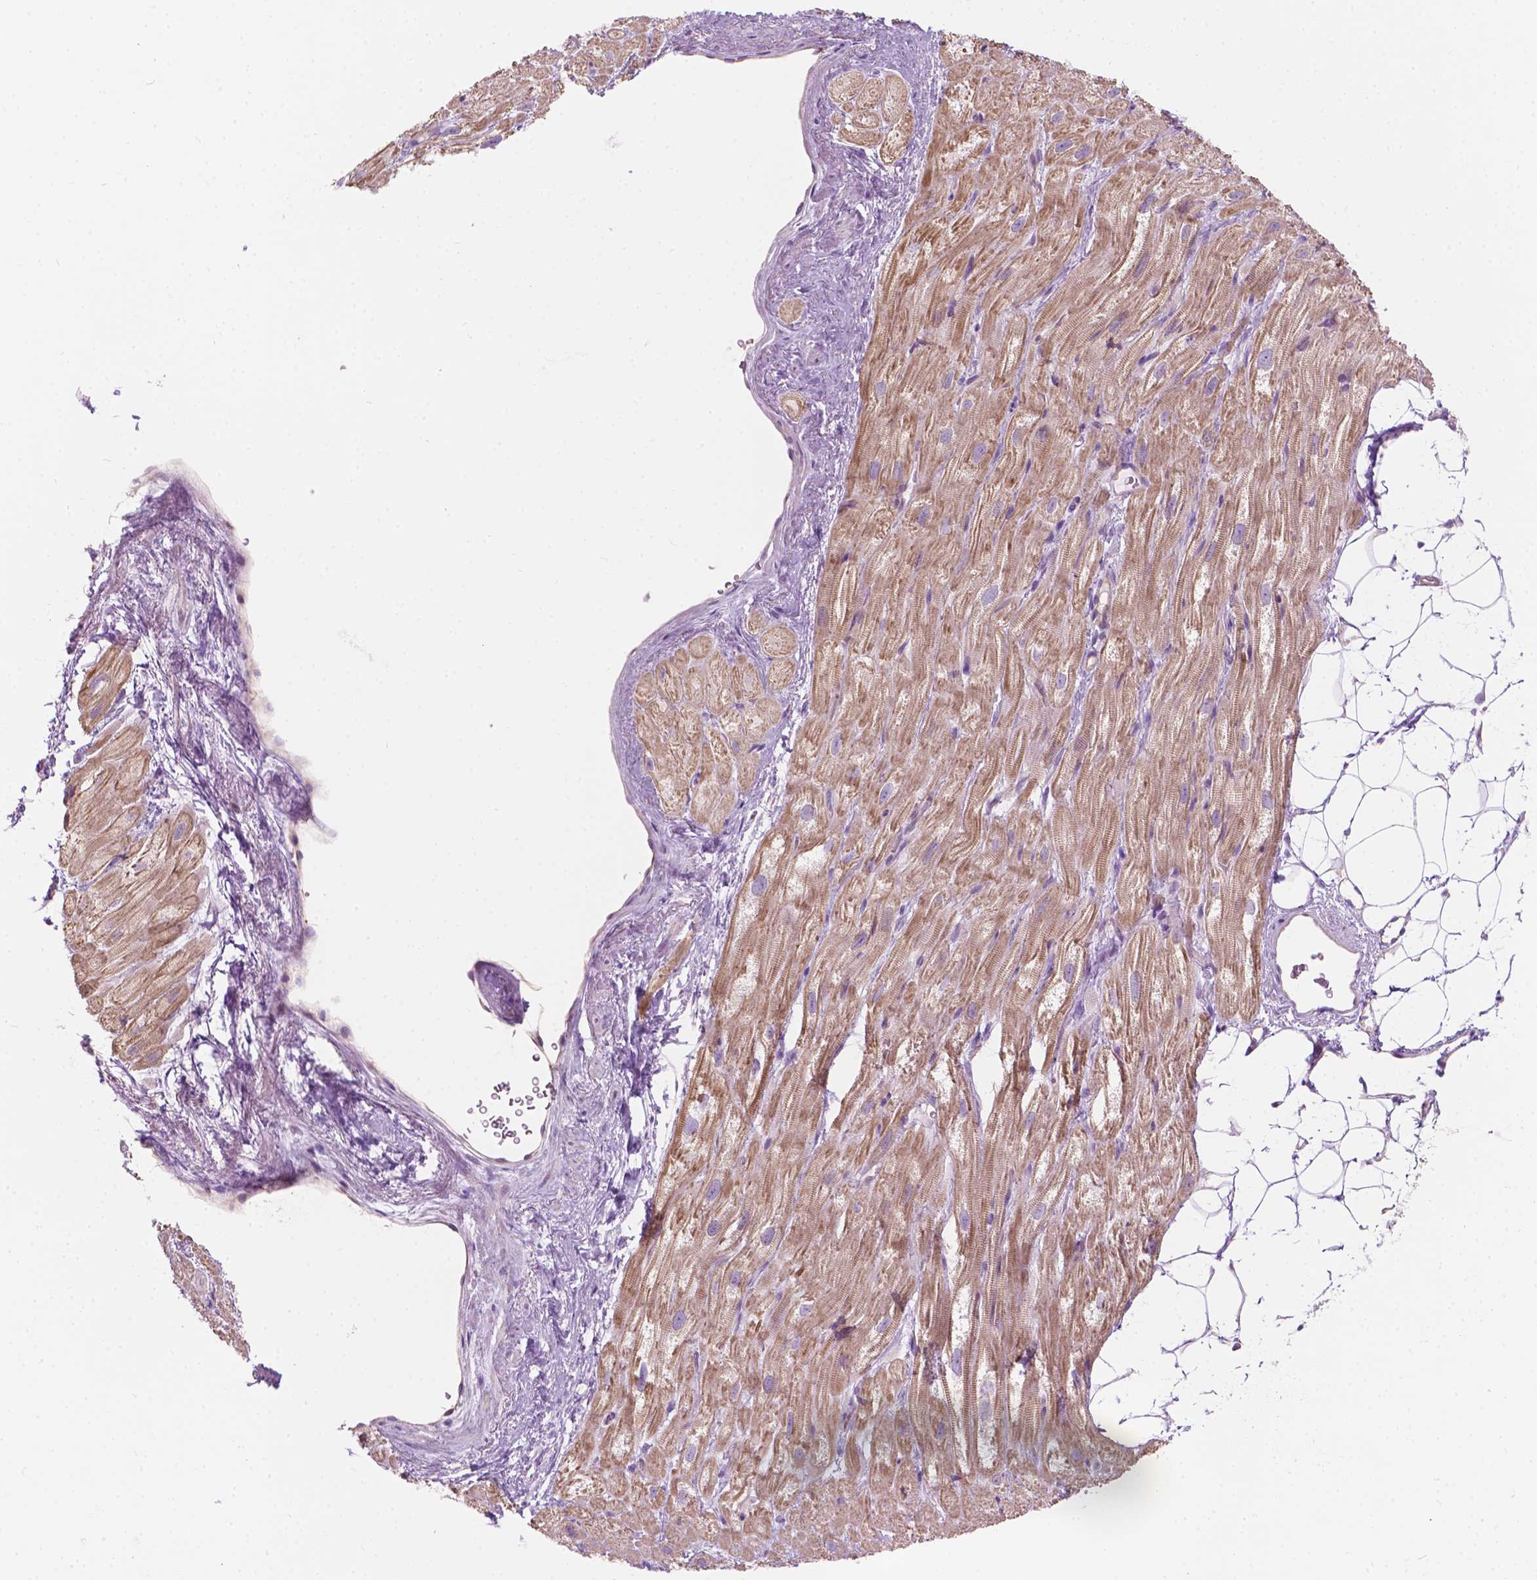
{"staining": {"intensity": "weak", "quantity": "25%-75%", "location": "cytoplasmic/membranous"}, "tissue": "heart muscle", "cell_type": "Cardiomyocytes", "image_type": "normal", "snomed": [{"axis": "morphology", "description": "Normal tissue, NOS"}, {"axis": "topography", "description": "Heart"}], "caption": "Immunohistochemical staining of normal human heart muscle displays 25%-75% levels of weak cytoplasmic/membranous protein staining in approximately 25%-75% of cardiomyocytes. The protein of interest is shown in brown color, while the nuclei are stained blue.", "gene": "NOS1AP", "patient": {"sex": "female", "age": 69}}